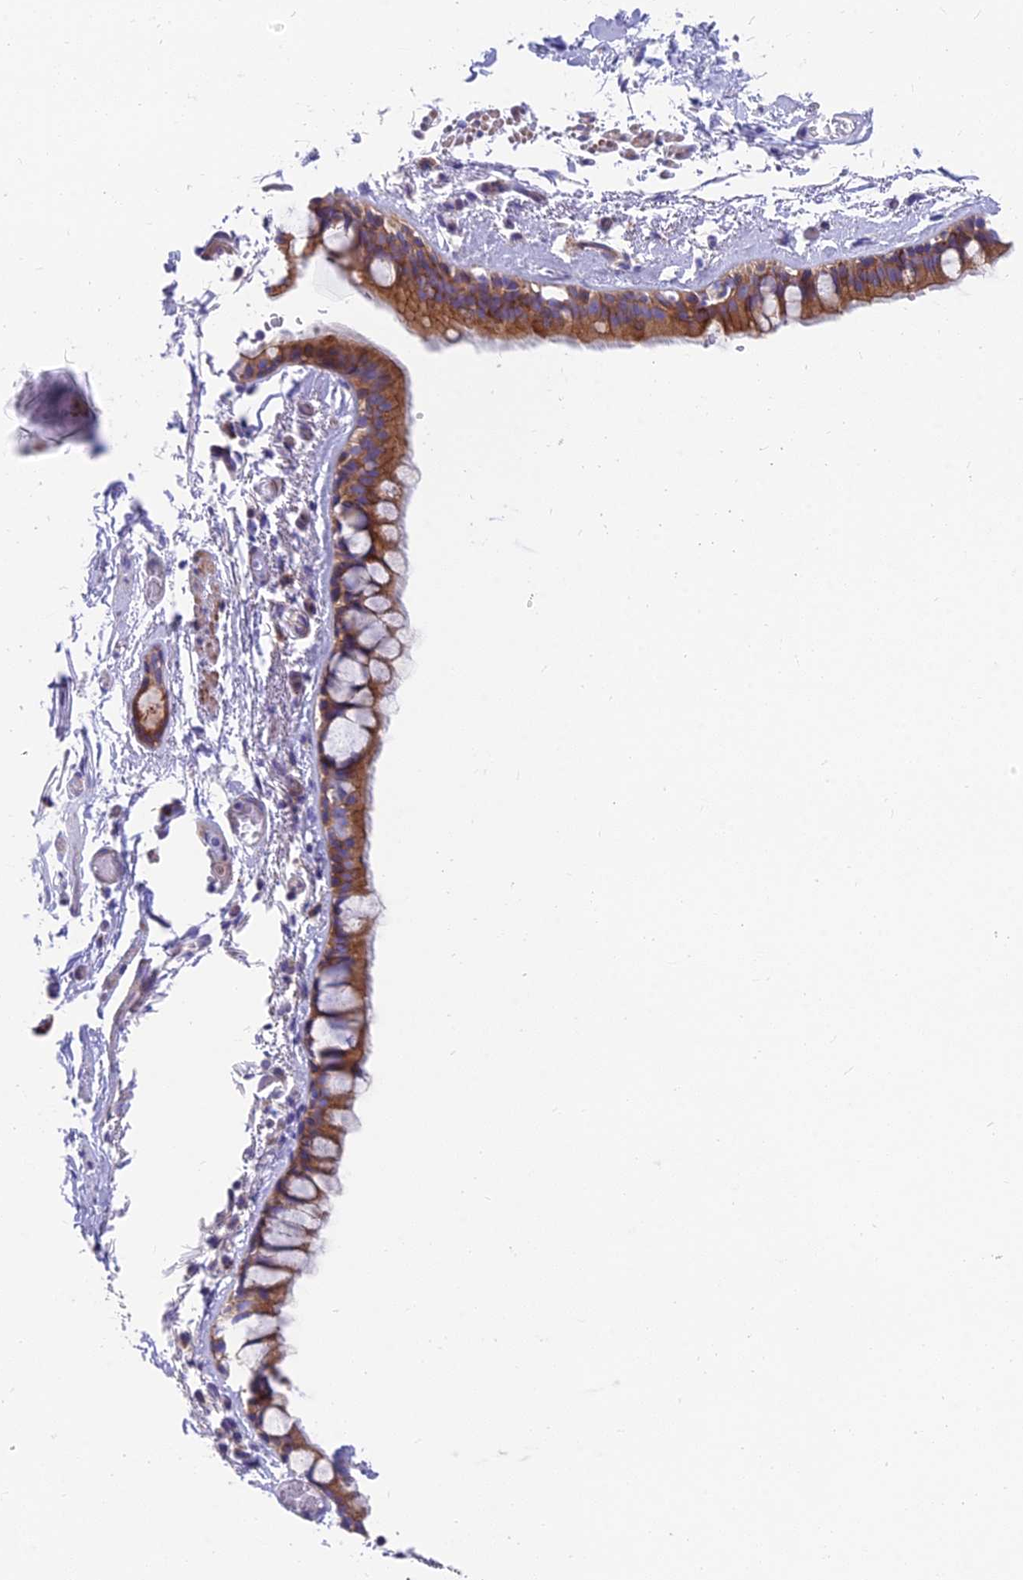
{"staining": {"intensity": "moderate", "quantity": ">75%", "location": "cytoplasmic/membranous"}, "tissue": "bronchus", "cell_type": "Respiratory epithelial cells", "image_type": "normal", "snomed": [{"axis": "morphology", "description": "Normal tissue, NOS"}, {"axis": "topography", "description": "Cartilage tissue"}], "caption": "DAB immunohistochemical staining of normal human bronchus shows moderate cytoplasmic/membranous protein staining in approximately >75% of respiratory epithelial cells.", "gene": "MVB12A", "patient": {"sex": "male", "age": 63}}